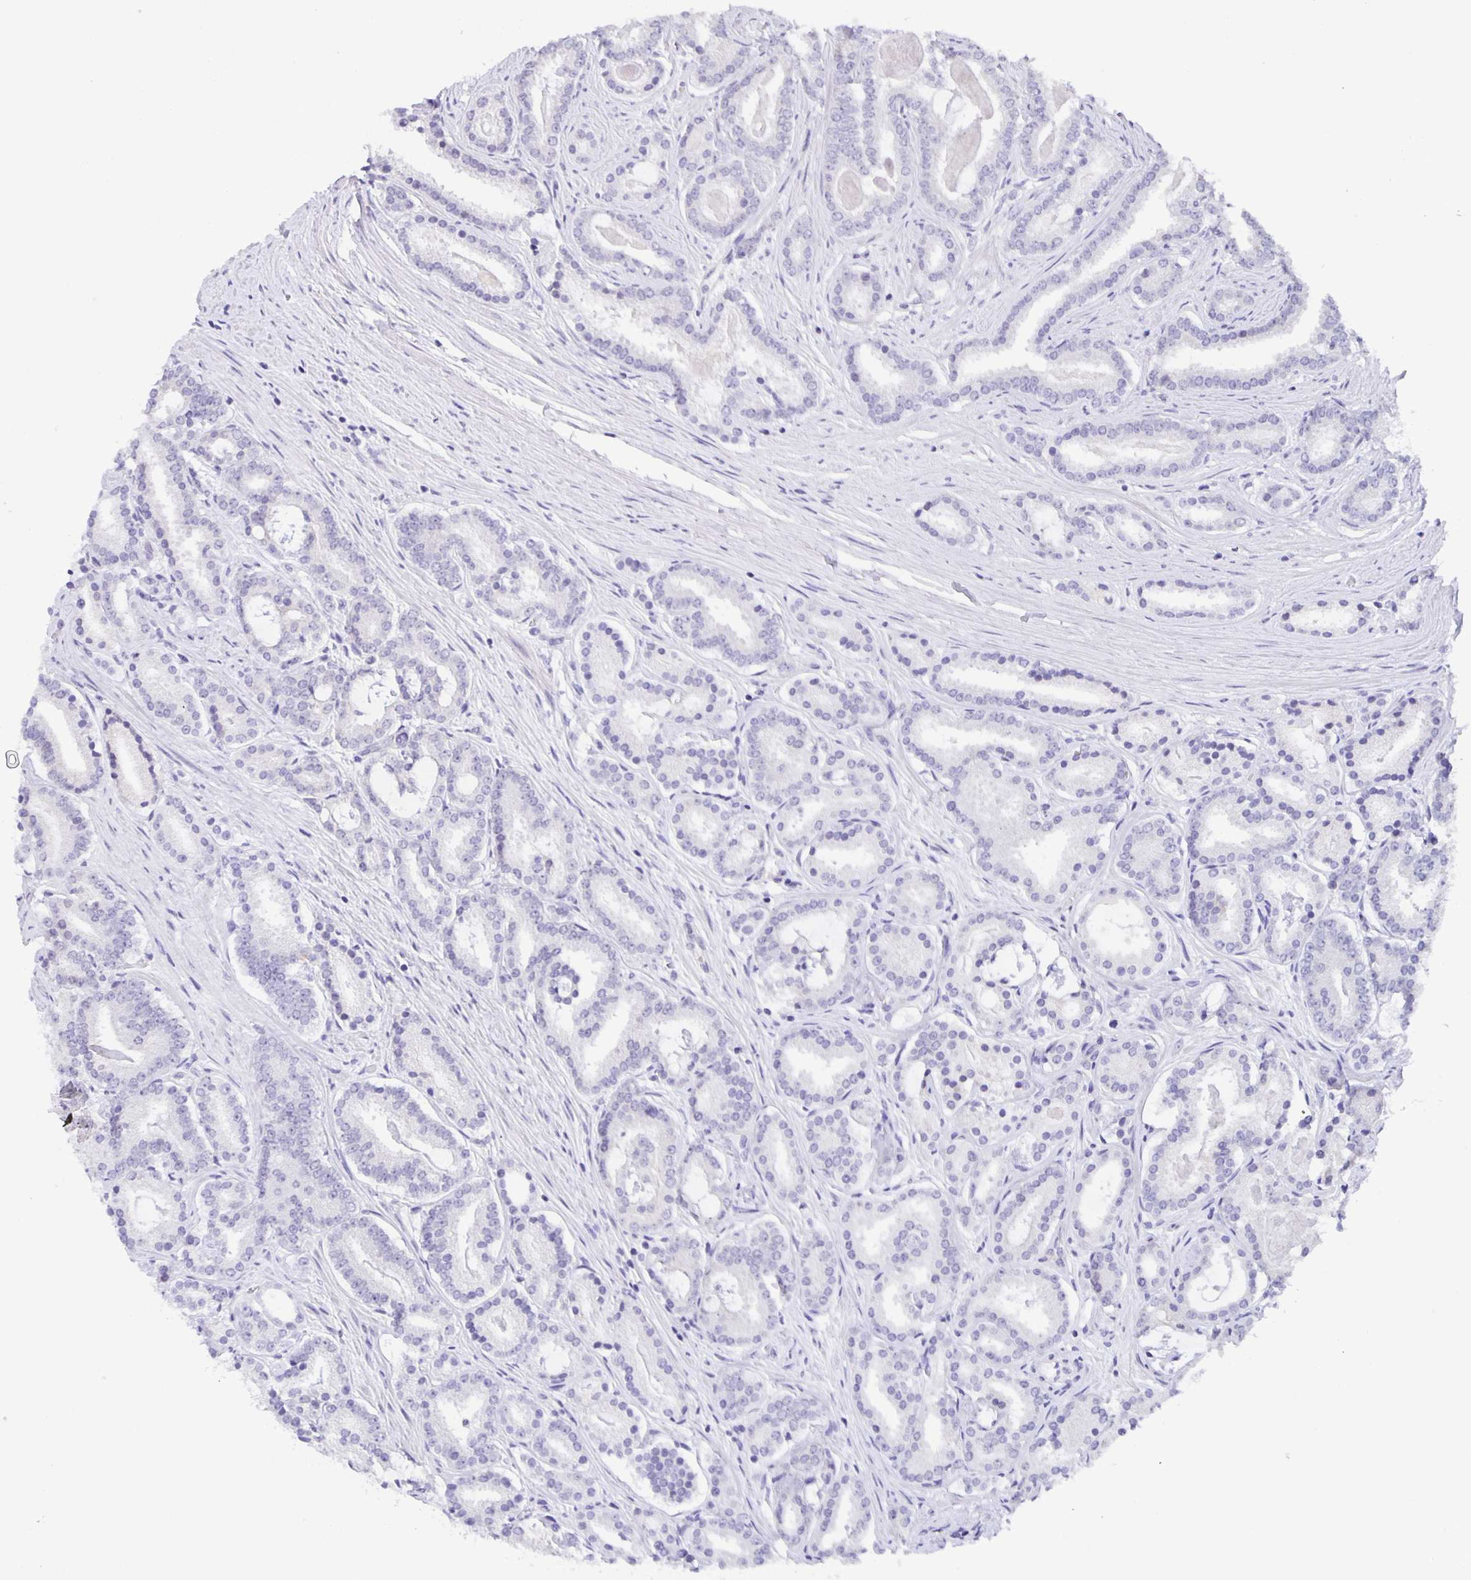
{"staining": {"intensity": "negative", "quantity": "none", "location": "none"}, "tissue": "prostate cancer", "cell_type": "Tumor cells", "image_type": "cancer", "snomed": [{"axis": "morphology", "description": "Adenocarcinoma, High grade"}, {"axis": "topography", "description": "Prostate"}], "caption": "Tumor cells show no significant staining in prostate cancer.", "gene": "PTPN3", "patient": {"sex": "male", "age": 63}}